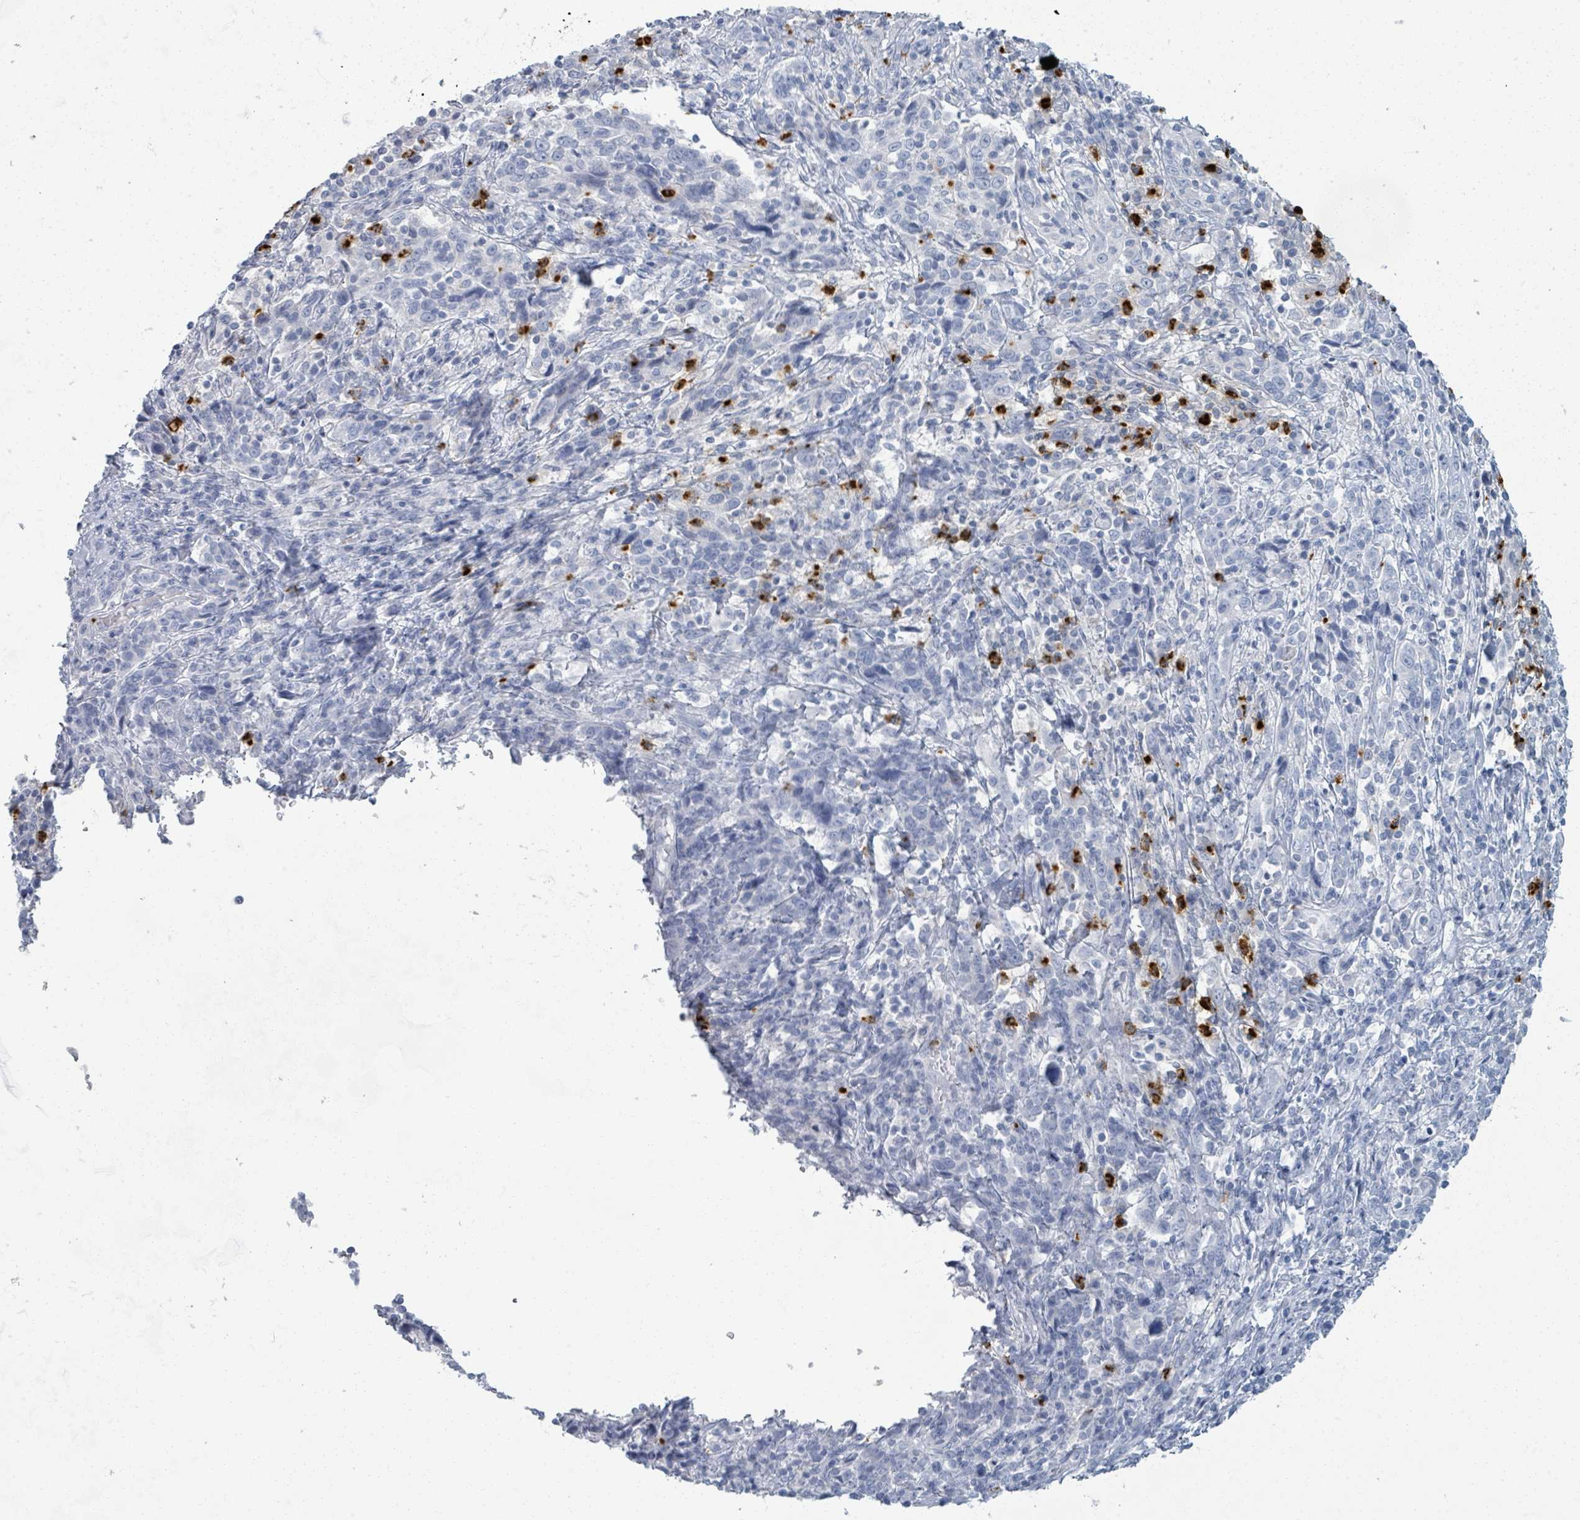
{"staining": {"intensity": "negative", "quantity": "none", "location": "none"}, "tissue": "cervical cancer", "cell_type": "Tumor cells", "image_type": "cancer", "snomed": [{"axis": "morphology", "description": "Squamous cell carcinoma, NOS"}, {"axis": "topography", "description": "Cervix"}], "caption": "DAB immunohistochemical staining of cervical cancer reveals no significant positivity in tumor cells.", "gene": "DEFA4", "patient": {"sex": "female", "age": 46}}